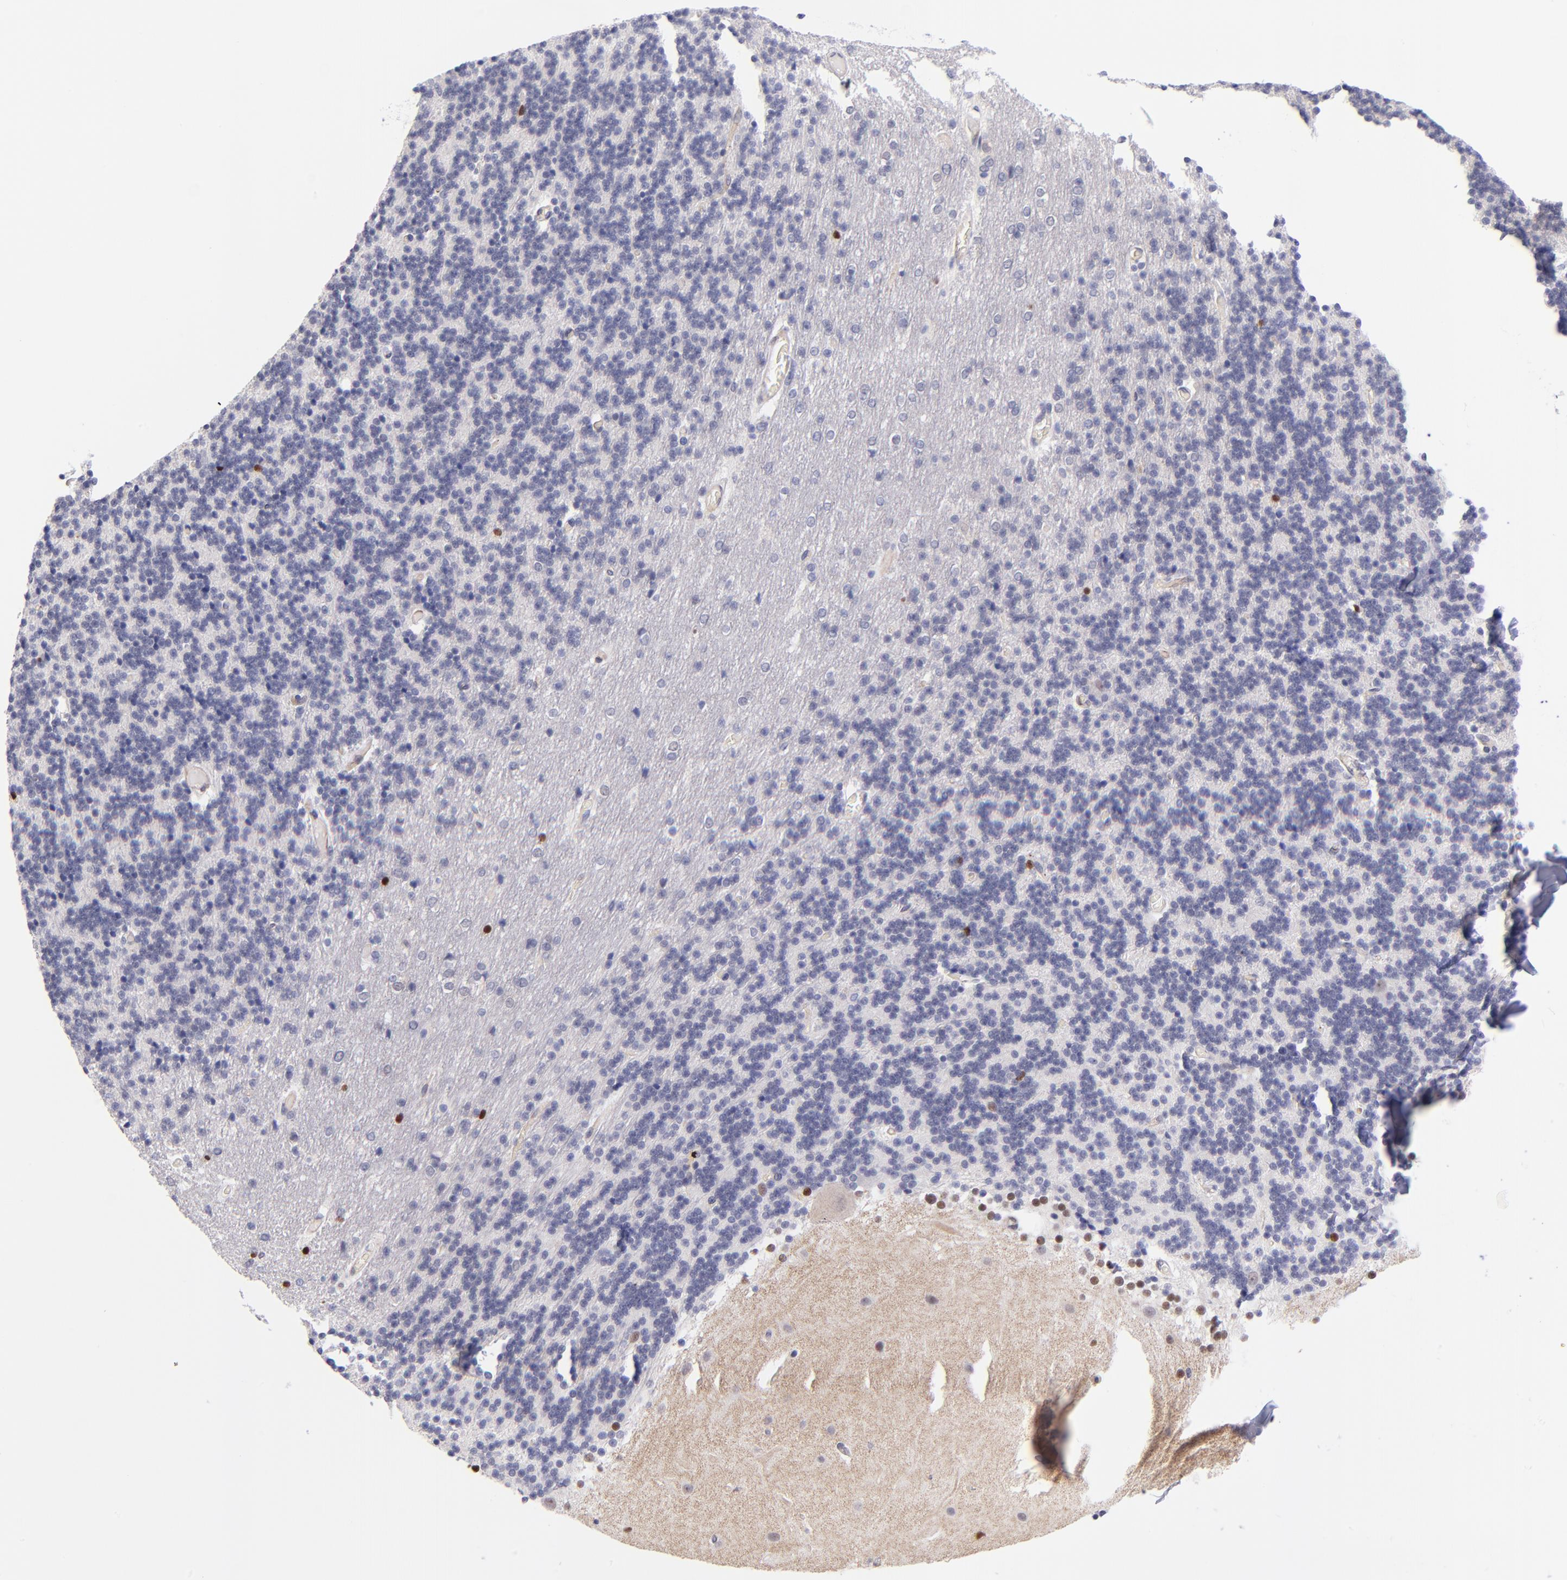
{"staining": {"intensity": "strong", "quantity": "<25%", "location": "nuclear"}, "tissue": "cerebellum", "cell_type": "Cells in granular layer", "image_type": "normal", "snomed": [{"axis": "morphology", "description": "Normal tissue, NOS"}, {"axis": "topography", "description": "Cerebellum"}], "caption": "DAB (3,3'-diaminobenzidine) immunohistochemical staining of benign cerebellum exhibits strong nuclear protein expression in about <25% of cells in granular layer. Nuclei are stained in blue.", "gene": "SOX6", "patient": {"sex": "female", "age": 54}}